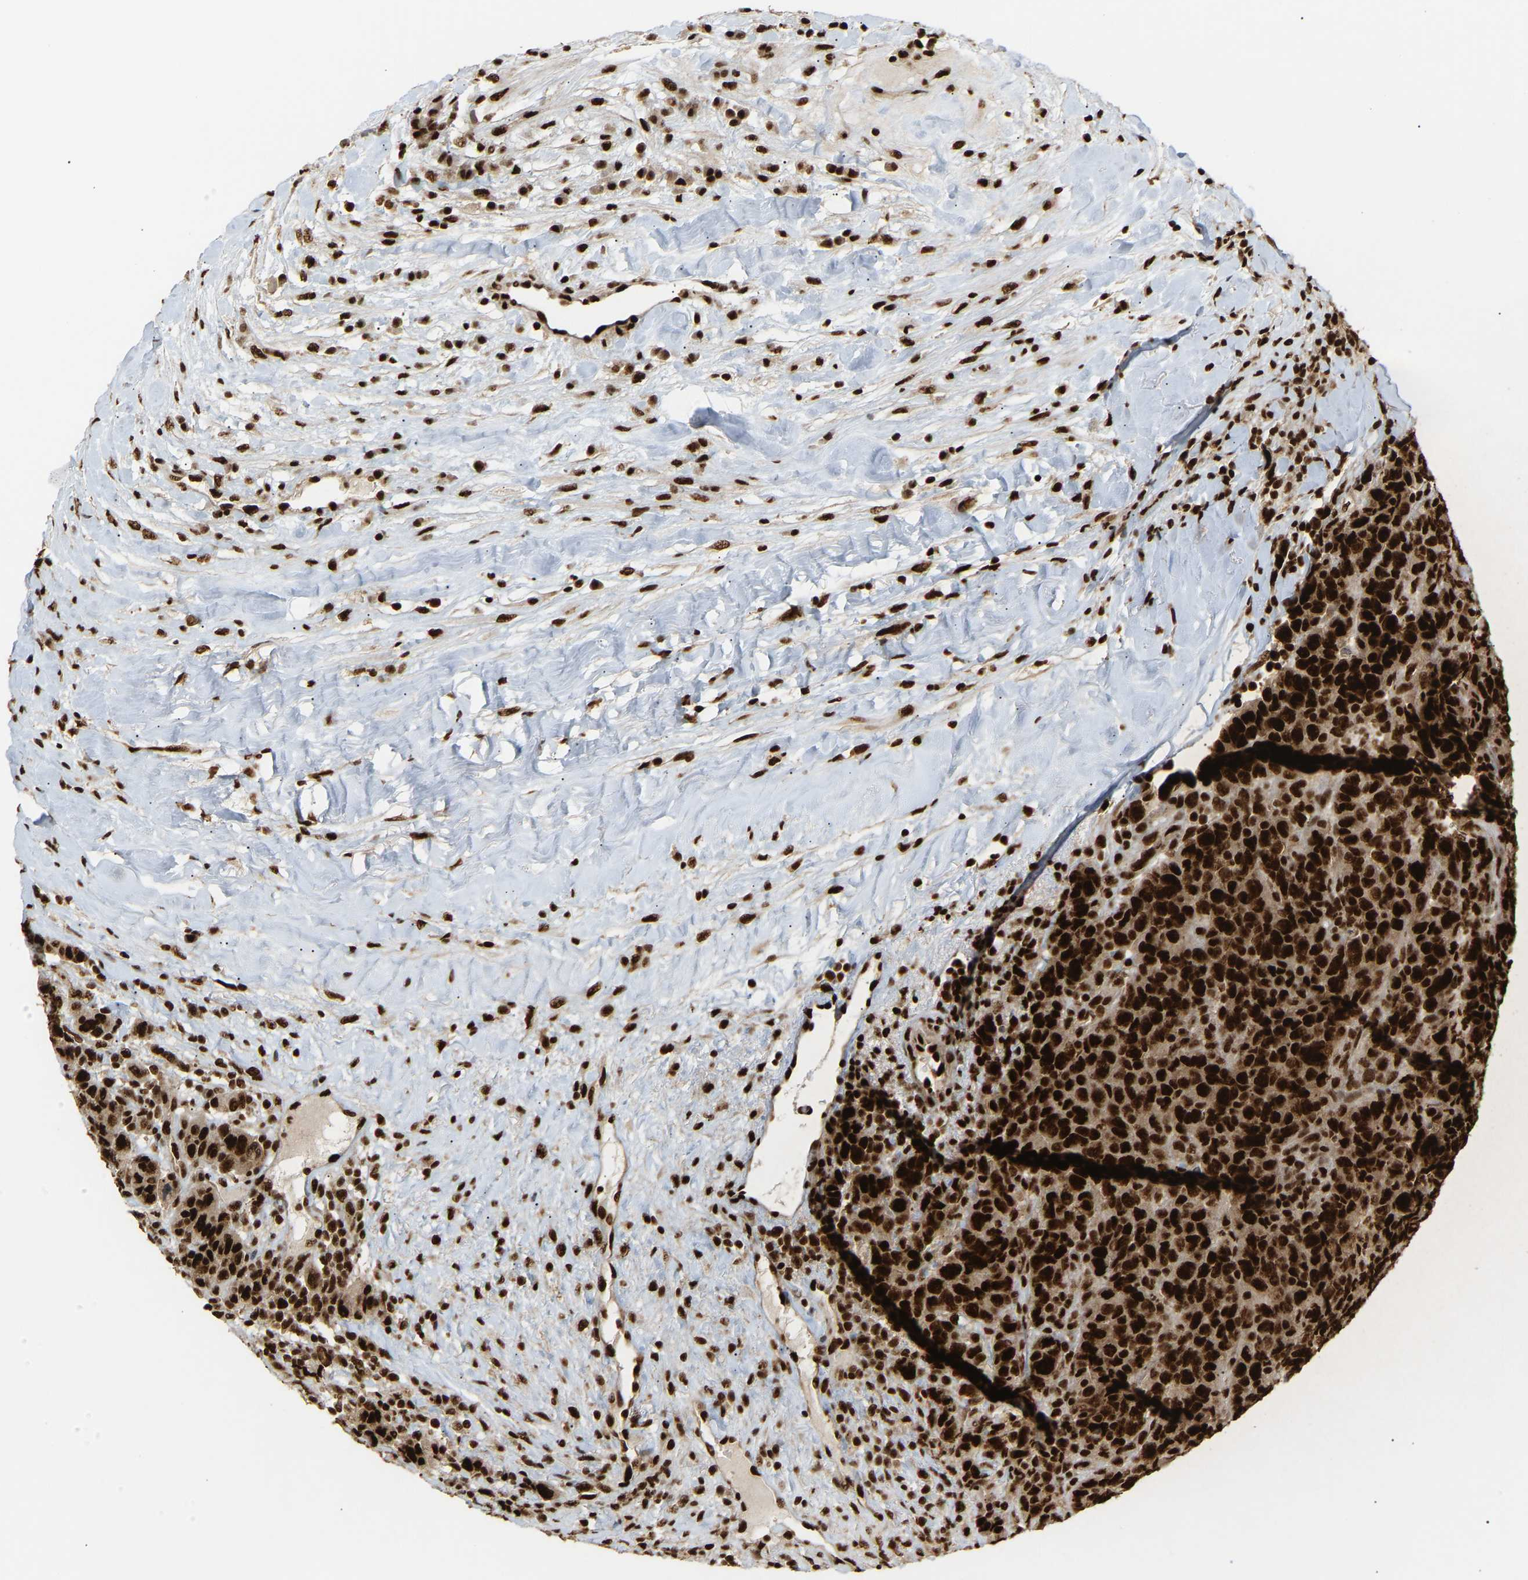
{"staining": {"intensity": "strong", "quantity": ">75%", "location": "nuclear"}, "tissue": "breast cancer", "cell_type": "Tumor cells", "image_type": "cancer", "snomed": [{"axis": "morphology", "description": "Duct carcinoma"}, {"axis": "topography", "description": "Breast"}], "caption": "Protein staining reveals strong nuclear expression in approximately >75% of tumor cells in breast cancer (infiltrating ductal carcinoma).", "gene": "ALYREF", "patient": {"sex": "female", "age": 37}}